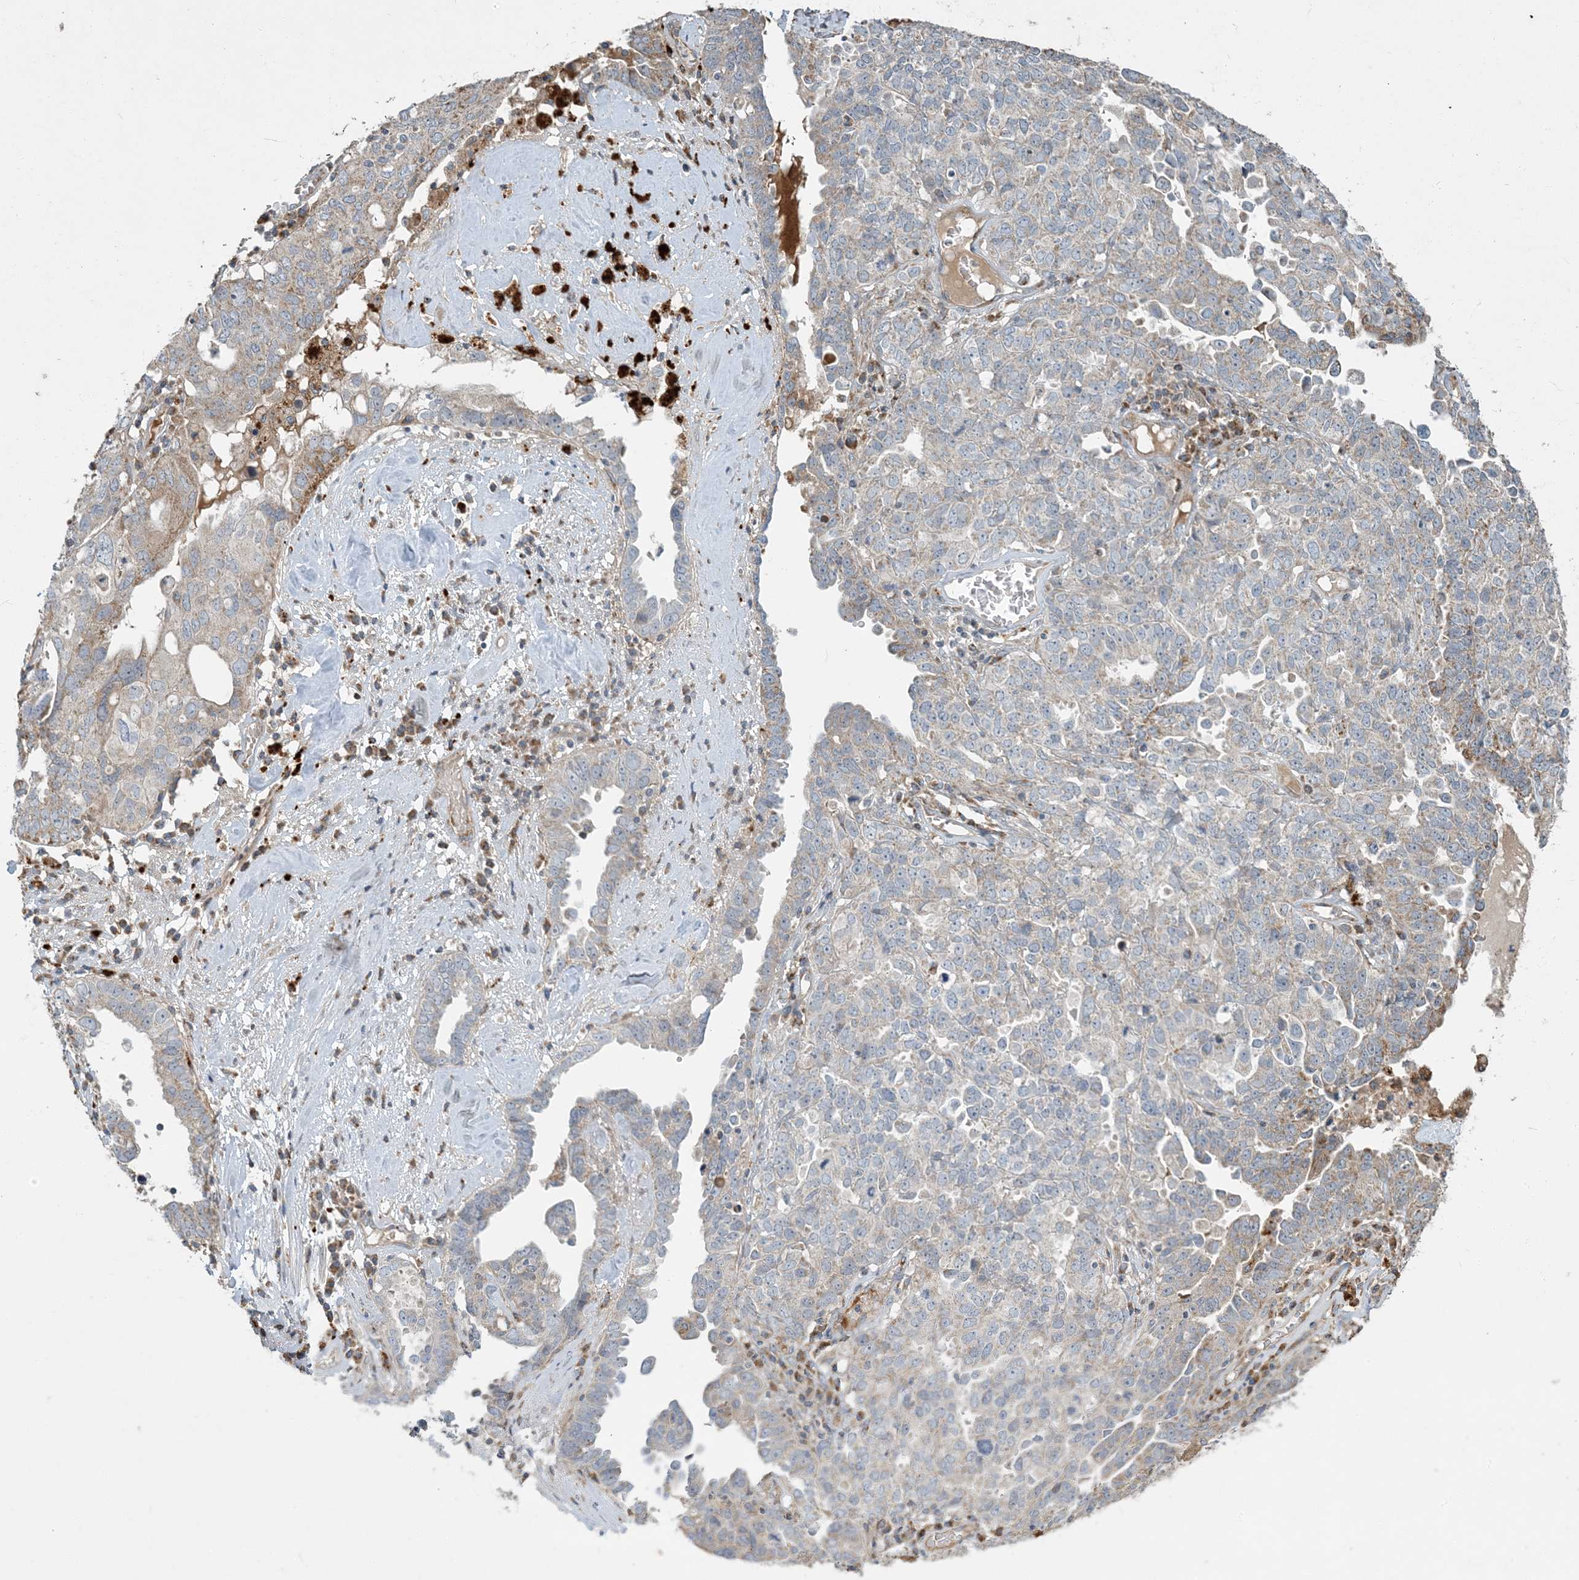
{"staining": {"intensity": "moderate", "quantity": "<25%", "location": "cytoplasmic/membranous"}, "tissue": "ovarian cancer", "cell_type": "Tumor cells", "image_type": "cancer", "snomed": [{"axis": "morphology", "description": "Carcinoma, endometroid"}, {"axis": "topography", "description": "Ovary"}], "caption": "A brown stain labels moderate cytoplasmic/membranous expression of a protein in human ovarian cancer tumor cells.", "gene": "LTN1", "patient": {"sex": "female", "age": 62}}